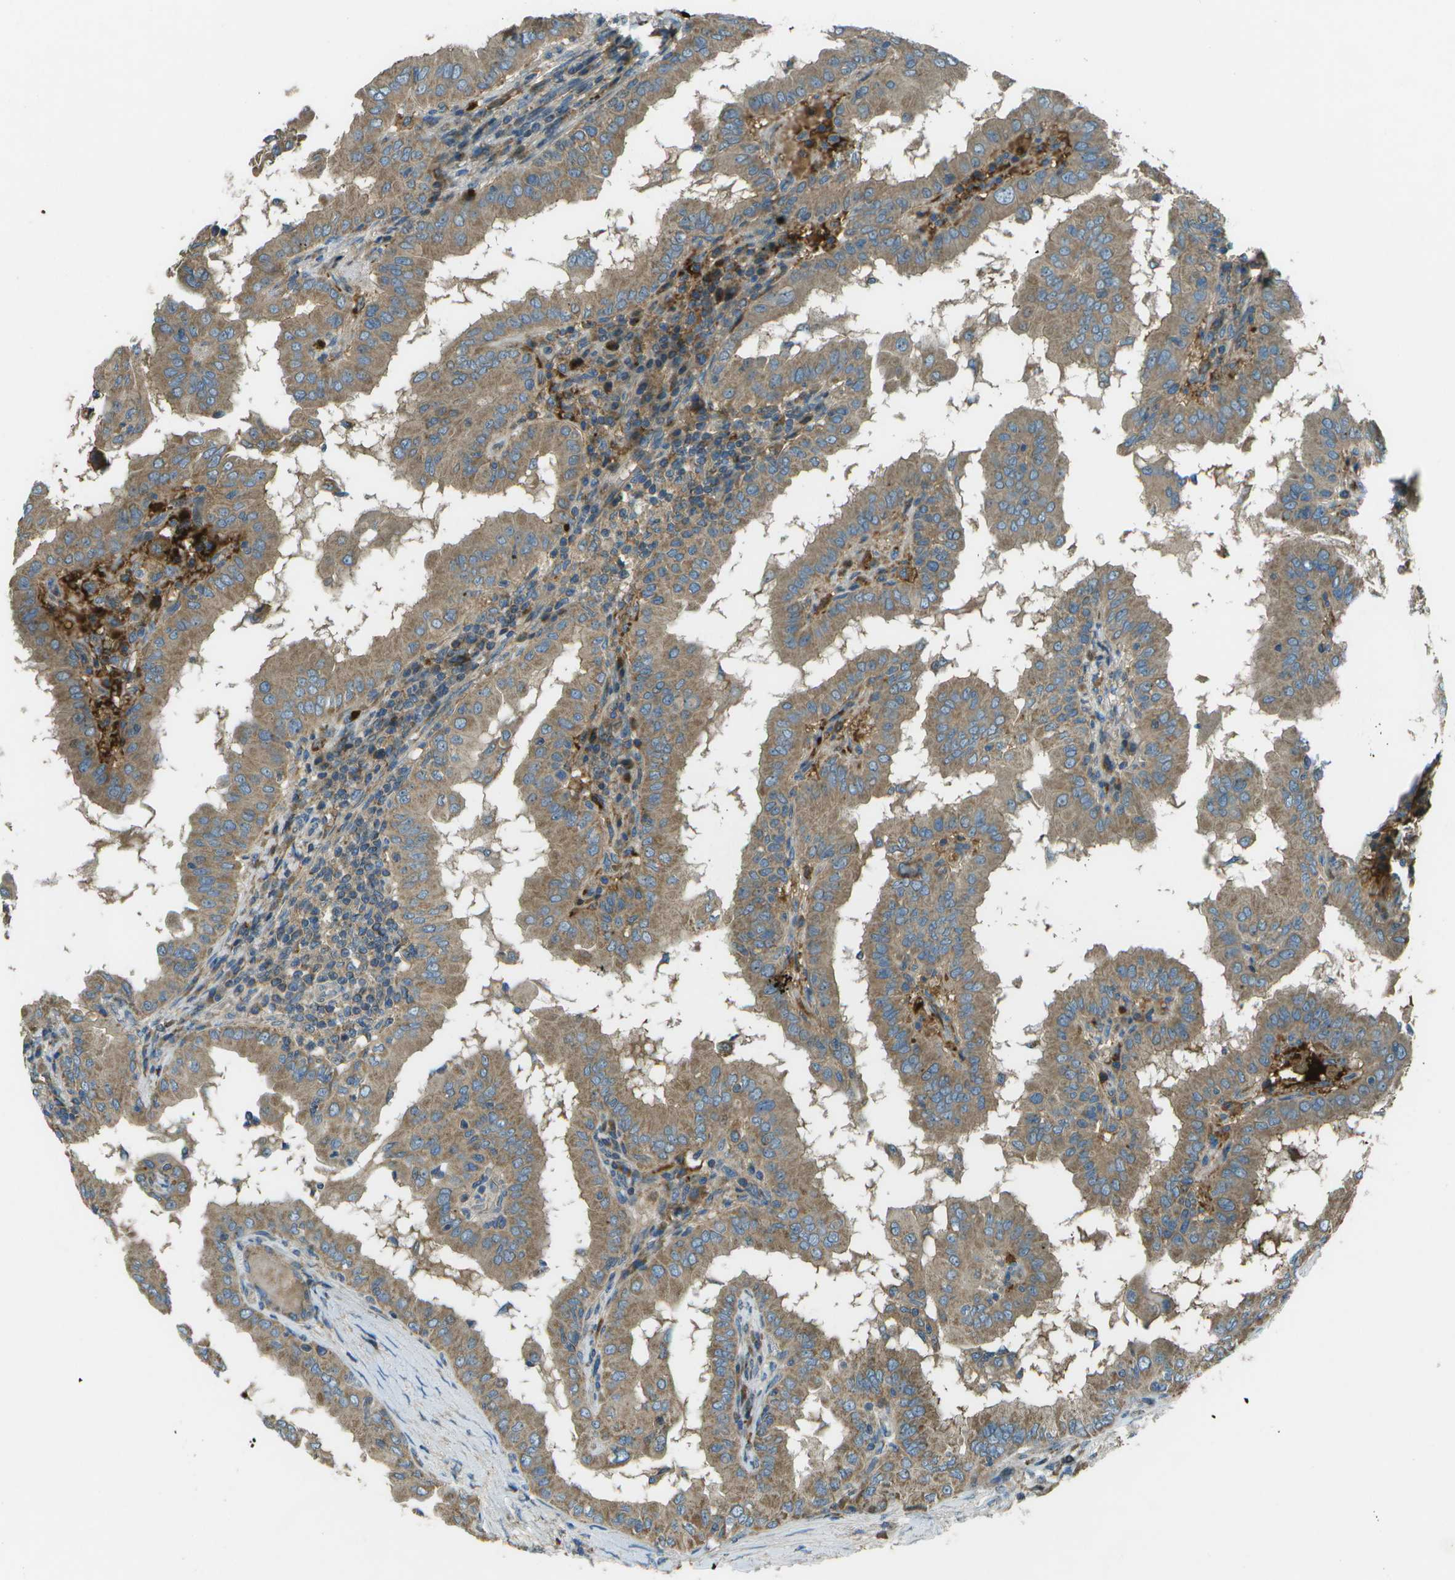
{"staining": {"intensity": "moderate", "quantity": ">75%", "location": "cytoplasmic/membranous"}, "tissue": "thyroid cancer", "cell_type": "Tumor cells", "image_type": "cancer", "snomed": [{"axis": "morphology", "description": "Papillary adenocarcinoma, NOS"}, {"axis": "topography", "description": "Thyroid gland"}], "caption": "Moderate cytoplasmic/membranous protein expression is seen in about >75% of tumor cells in thyroid cancer (papillary adenocarcinoma).", "gene": "PXYLP1", "patient": {"sex": "male", "age": 33}}